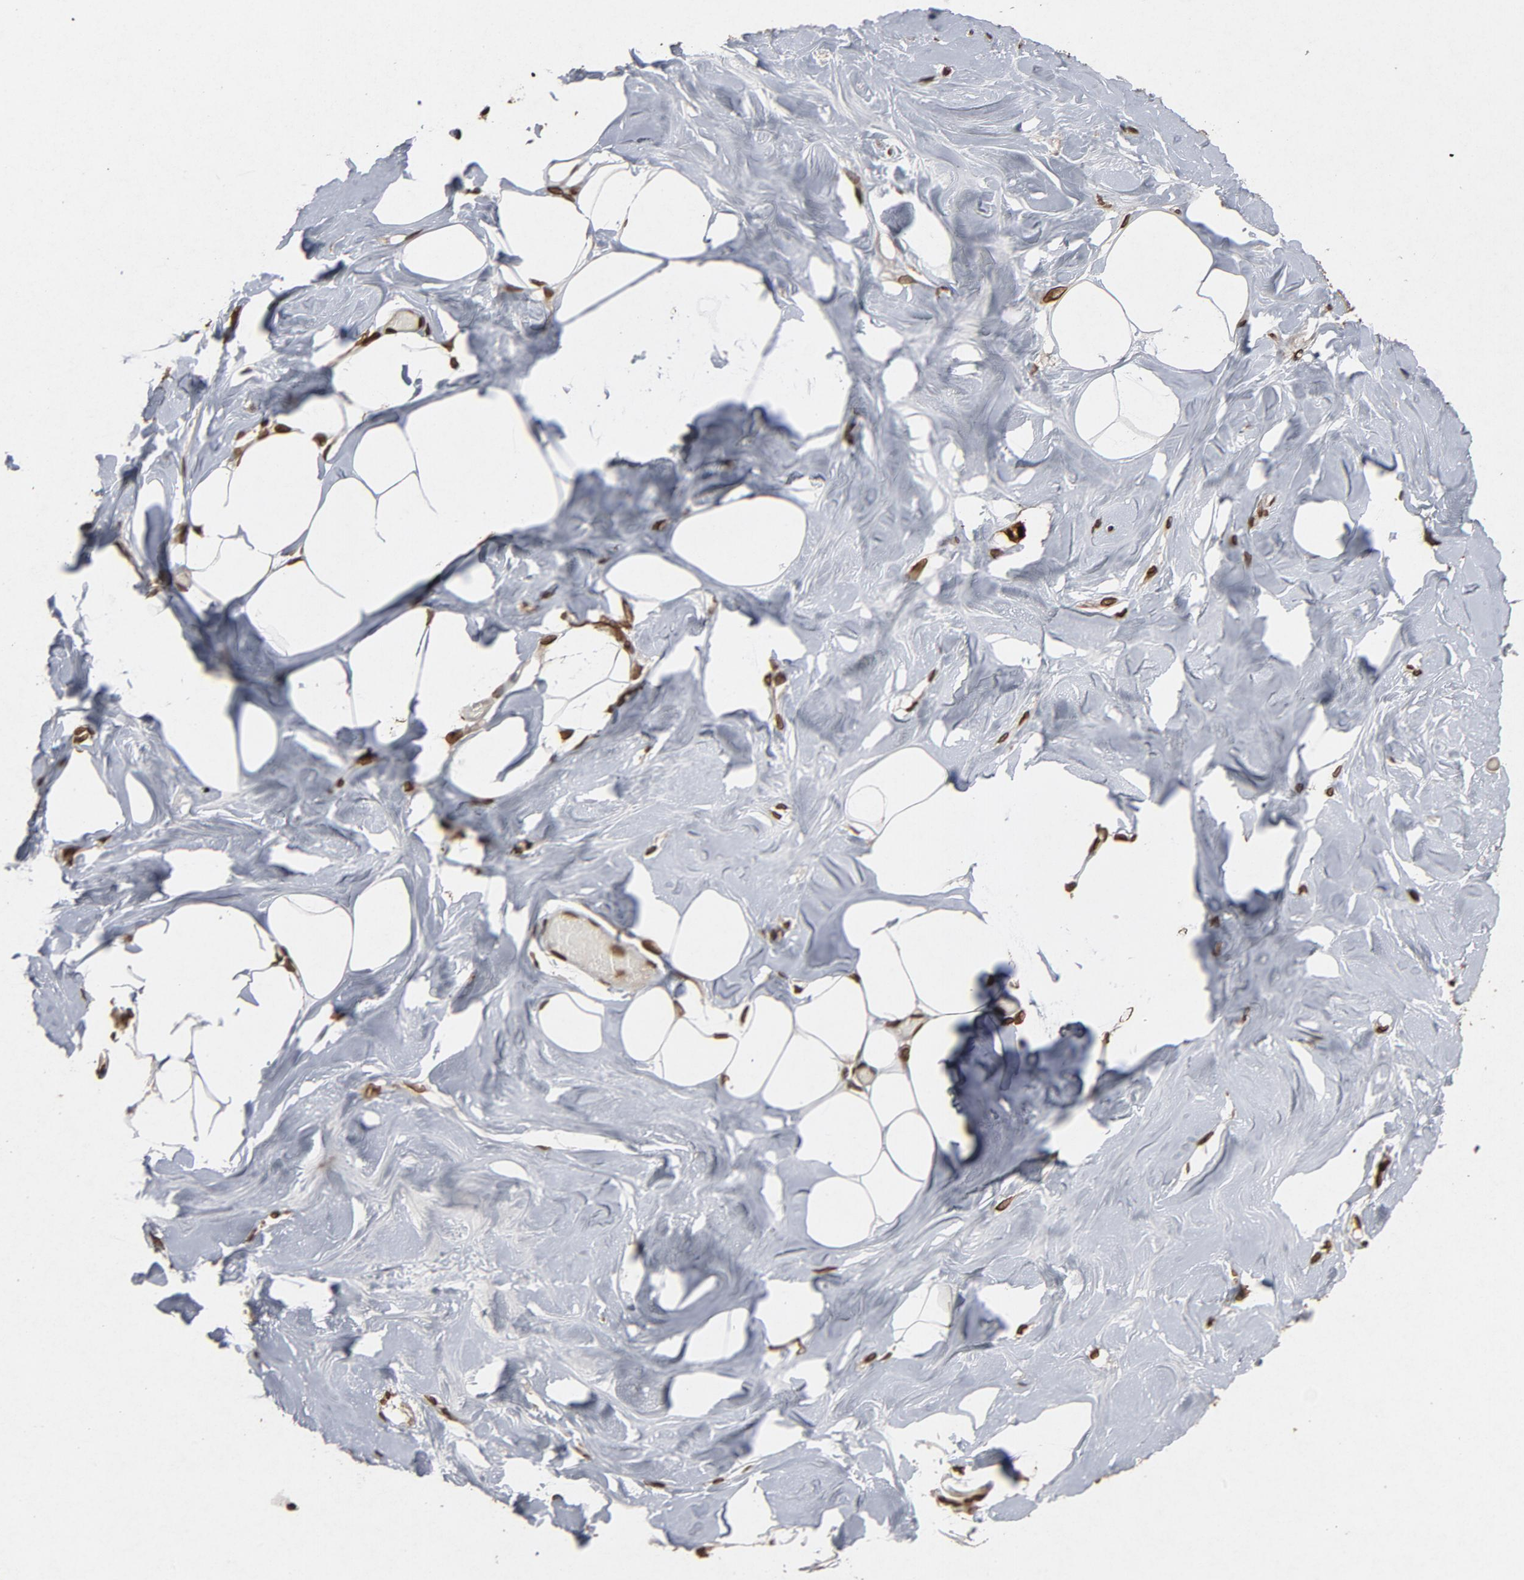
{"staining": {"intensity": "strong", "quantity": ">75%", "location": "cytoplasmic/membranous,nuclear"}, "tissue": "breast", "cell_type": "Adipocytes", "image_type": "normal", "snomed": [{"axis": "morphology", "description": "Normal tissue, NOS"}, {"axis": "topography", "description": "Breast"}, {"axis": "topography", "description": "Soft tissue"}], "caption": "Breast stained with DAB IHC shows high levels of strong cytoplasmic/membranous,nuclear staining in approximately >75% of adipocytes.", "gene": "LMNA", "patient": {"sex": "female", "age": 25}}